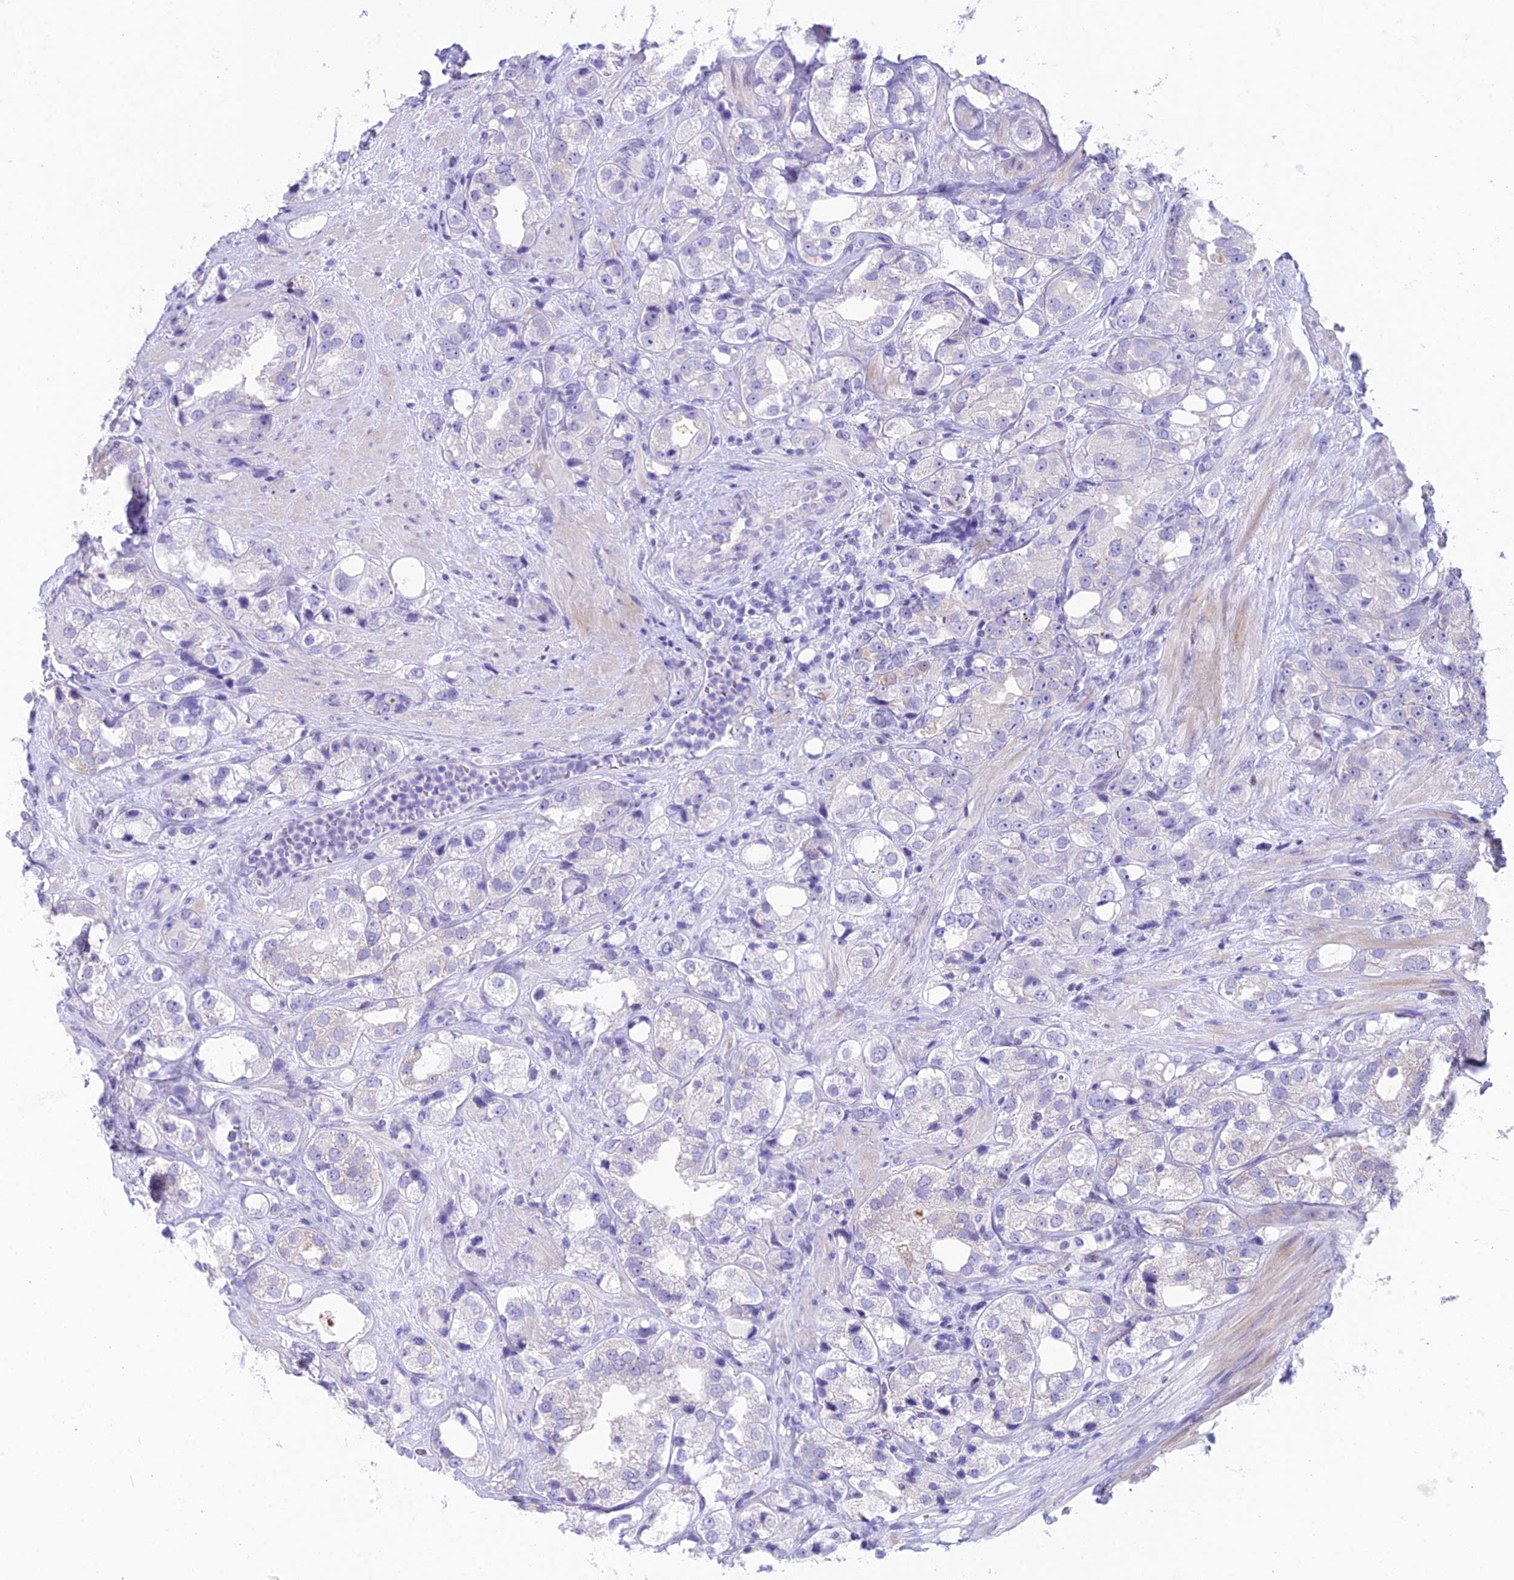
{"staining": {"intensity": "negative", "quantity": "none", "location": "none"}, "tissue": "prostate cancer", "cell_type": "Tumor cells", "image_type": "cancer", "snomed": [{"axis": "morphology", "description": "Adenocarcinoma, NOS"}, {"axis": "topography", "description": "Prostate"}], "caption": "Protein analysis of prostate adenocarcinoma exhibits no significant staining in tumor cells. Brightfield microscopy of IHC stained with DAB (brown) and hematoxylin (blue), captured at high magnification.", "gene": "CC2D2A", "patient": {"sex": "male", "age": 79}}